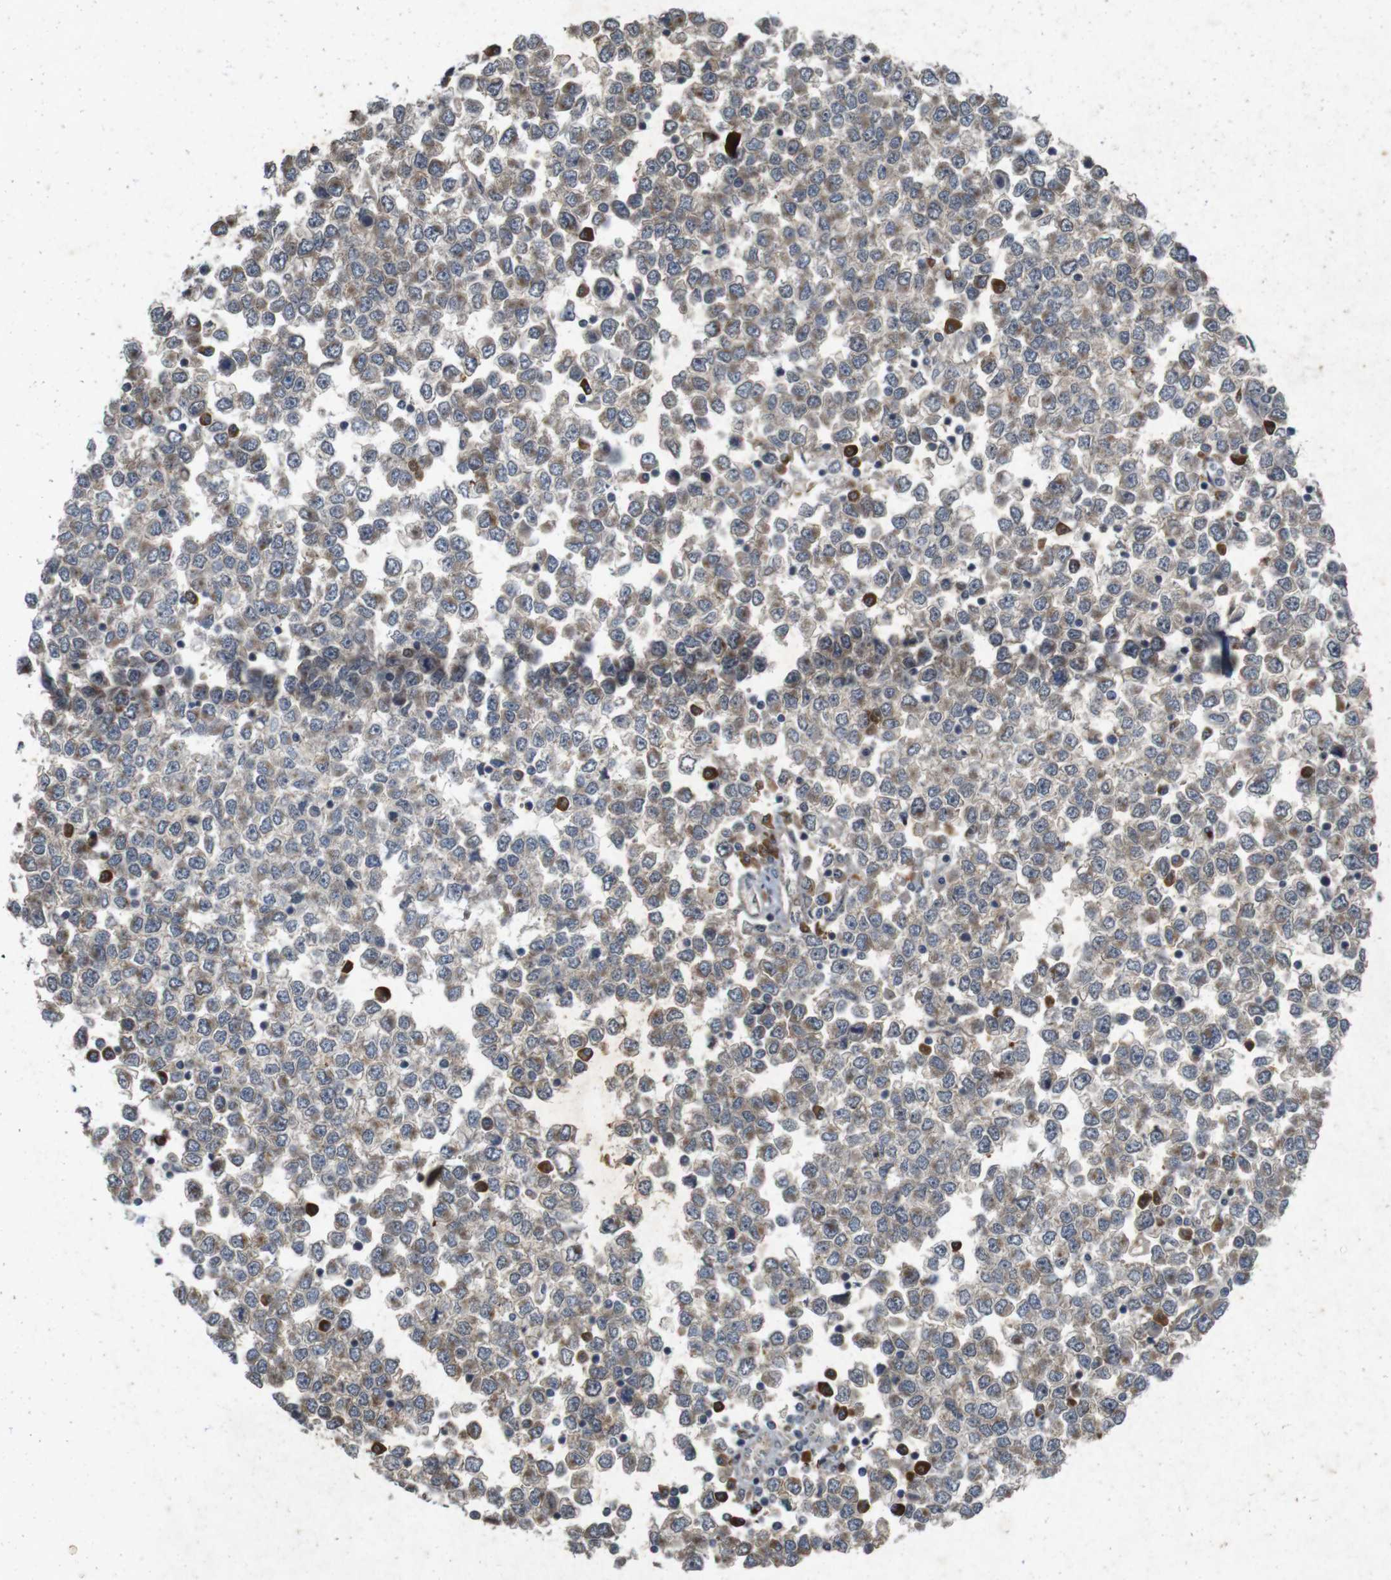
{"staining": {"intensity": "weak", "quantity": ">75%", "location": "cytoplasmic/membranous"}, "tissue": "testis cancer", "cell_type": "Tumor cells", "image_type": "cancer", "snomed": [{"axis": "morphology", "description": "Seminoma, NOS"}, {"axis": "topography", "description": "Testis"}], "caption": "The photomicrograph displays staining of testis seminoma, revealing weak cytoplasmic/membranous protein positivity (brown color) within tumor cells.", "gene": "FLCN", "patient": {"sex": "male", "age": 65}}